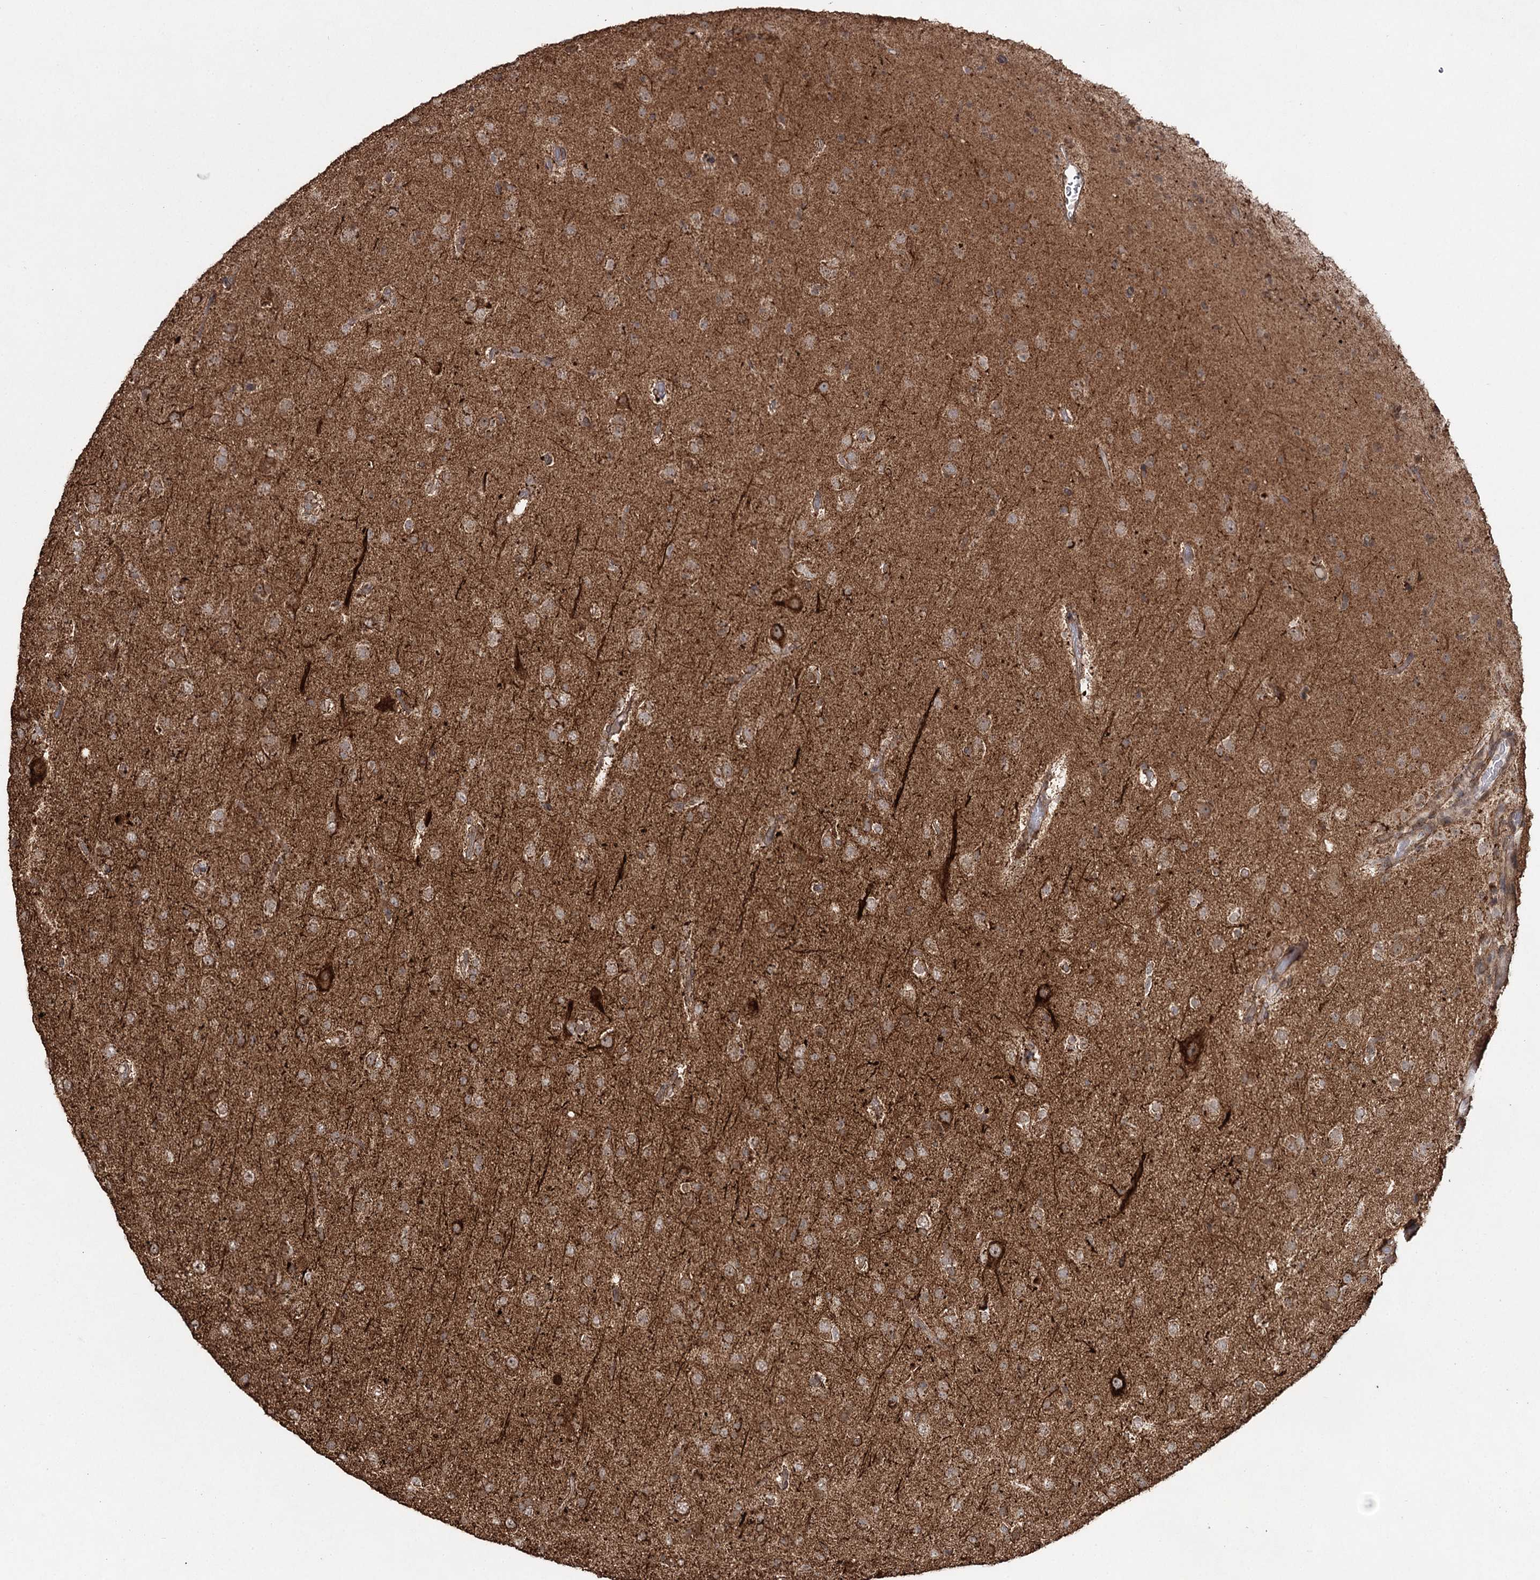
{"staining": {"intensity": "moderate", "quantity": ">75%", "location": "cytoplasmic/membranous"}, "tissue": "glioma", "cell_type": "Tumor cells", "image_type": "cancer", "snomed": [{"axis": "morphology", "description": "Glioma, malignant, Low grade"}, {"axis": "topography", "description": "Brain"}], "caption": "IHC micrograph of human malignant low-grade glioma stained for a protein (brown), which demonstrates medium levels of moderate cytoplasmic/membranous expression in approximately >75% of tumor cells.", "gene": "SLF2", "patient": {"sex": "male", "age": 65}}